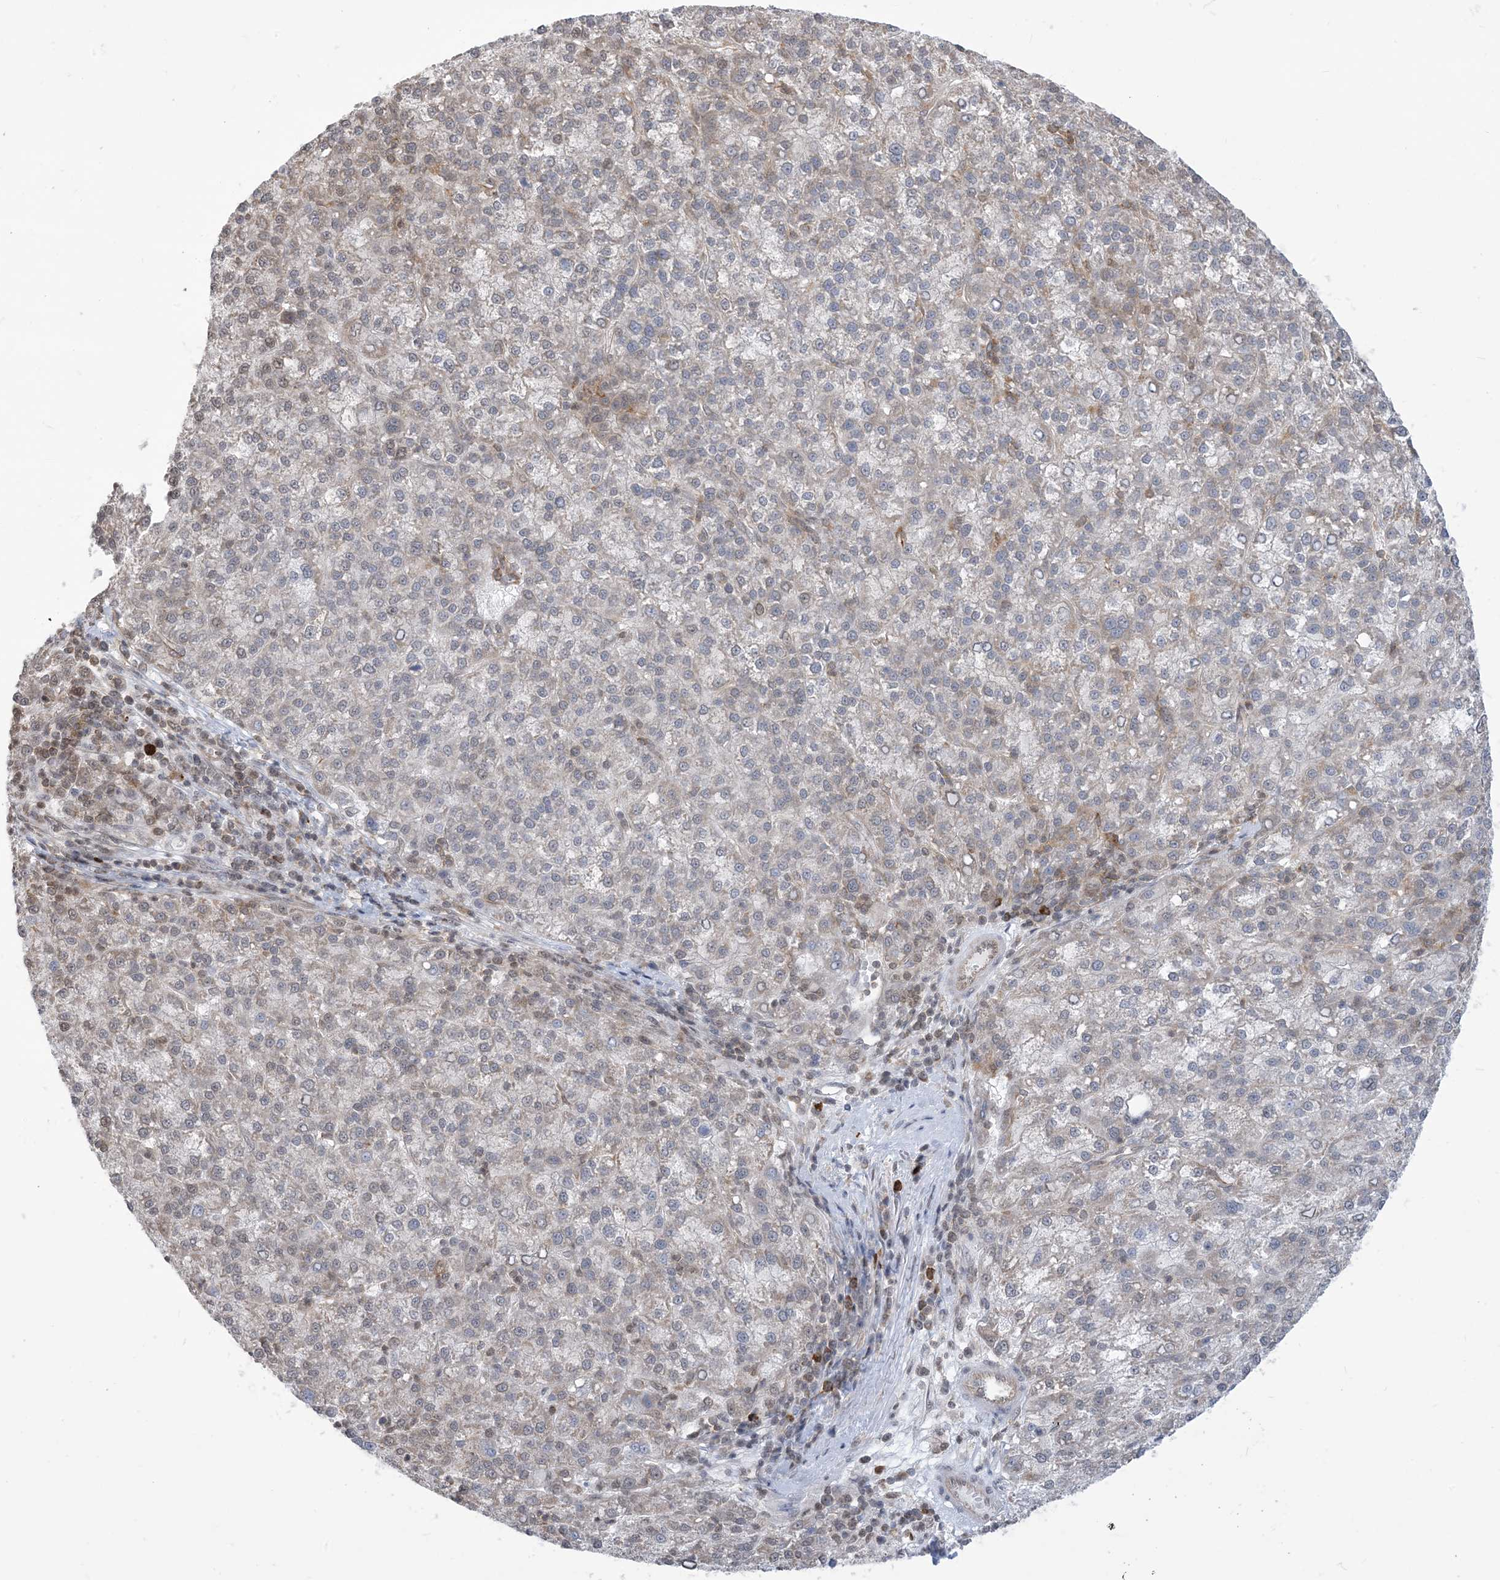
{"staining": {"intensity": "weak", "quantity": "<25%", "location": "cytoplasmic/membranous"}, "tissue": "liver cancer", "cell_type": "Tumor cells", "image_type": "cancer", "snomed": [{"axis": "morphology", "description": "Carcinoma, Hepatocellular, NOS"}, {"axis": "topography", "description": "Liver"}], "caption": "Human hepatocellular carcinoma (liver) stained for a protein using immunohistochemistry (IHC) shows no expression in tumor cells.", "gene": "CASP4", "patient": {"sex": "female", "age": 58}}